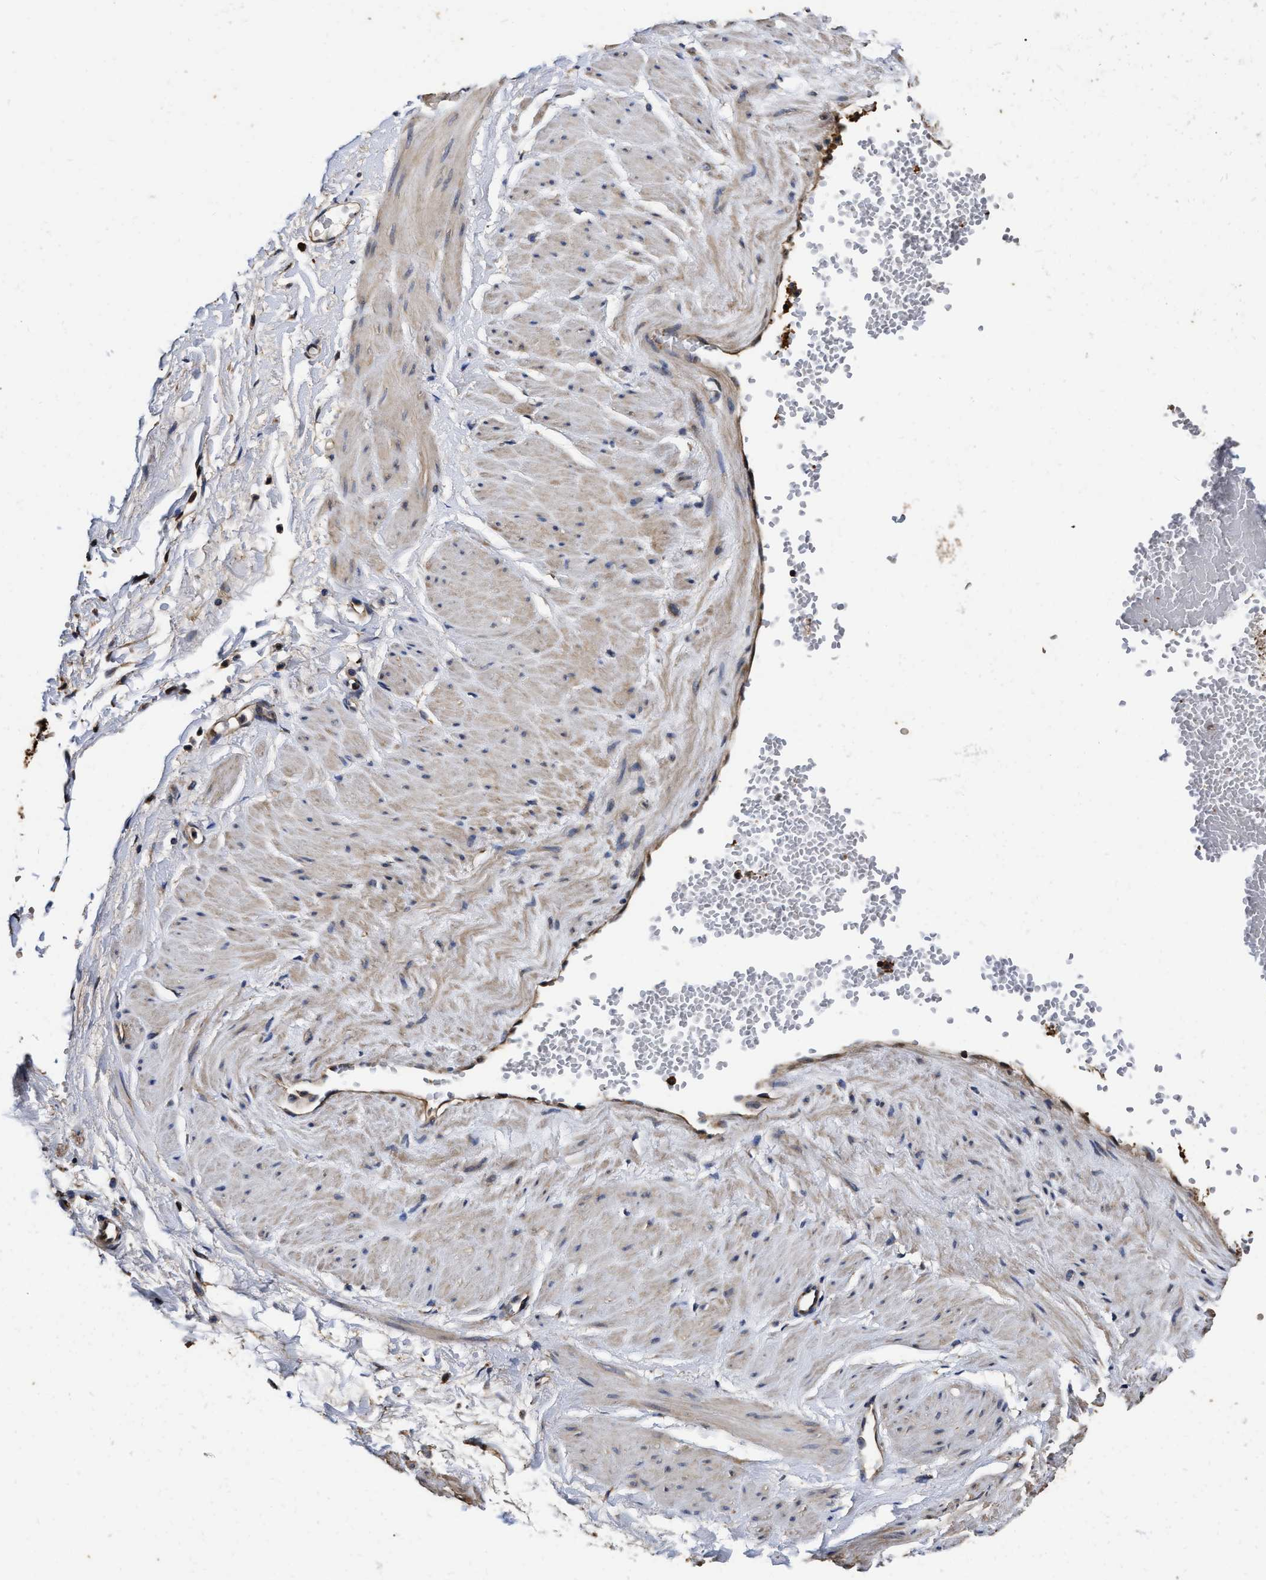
{"staining": {"intensity": "strong", "quantity": ">75%", "location": "cytoplasmic/membranous"}, "tissue": "adipose tissue", "cell_type": "Adipocytes", "image_type": "normal", "snomed": [{"axis": "morphology", "description": "Normal tissue, NOS"}, {"axis": "topography", "description": "Soft tissue"}], "caption": "Human adipose tissue stained for a protein (brown) exhibits strong cytoplasmic/membranous positive staining in approximately >75% of adipocytes.", "gene": "ABCG8", "patient": {"sex": "male", "age": 72}}